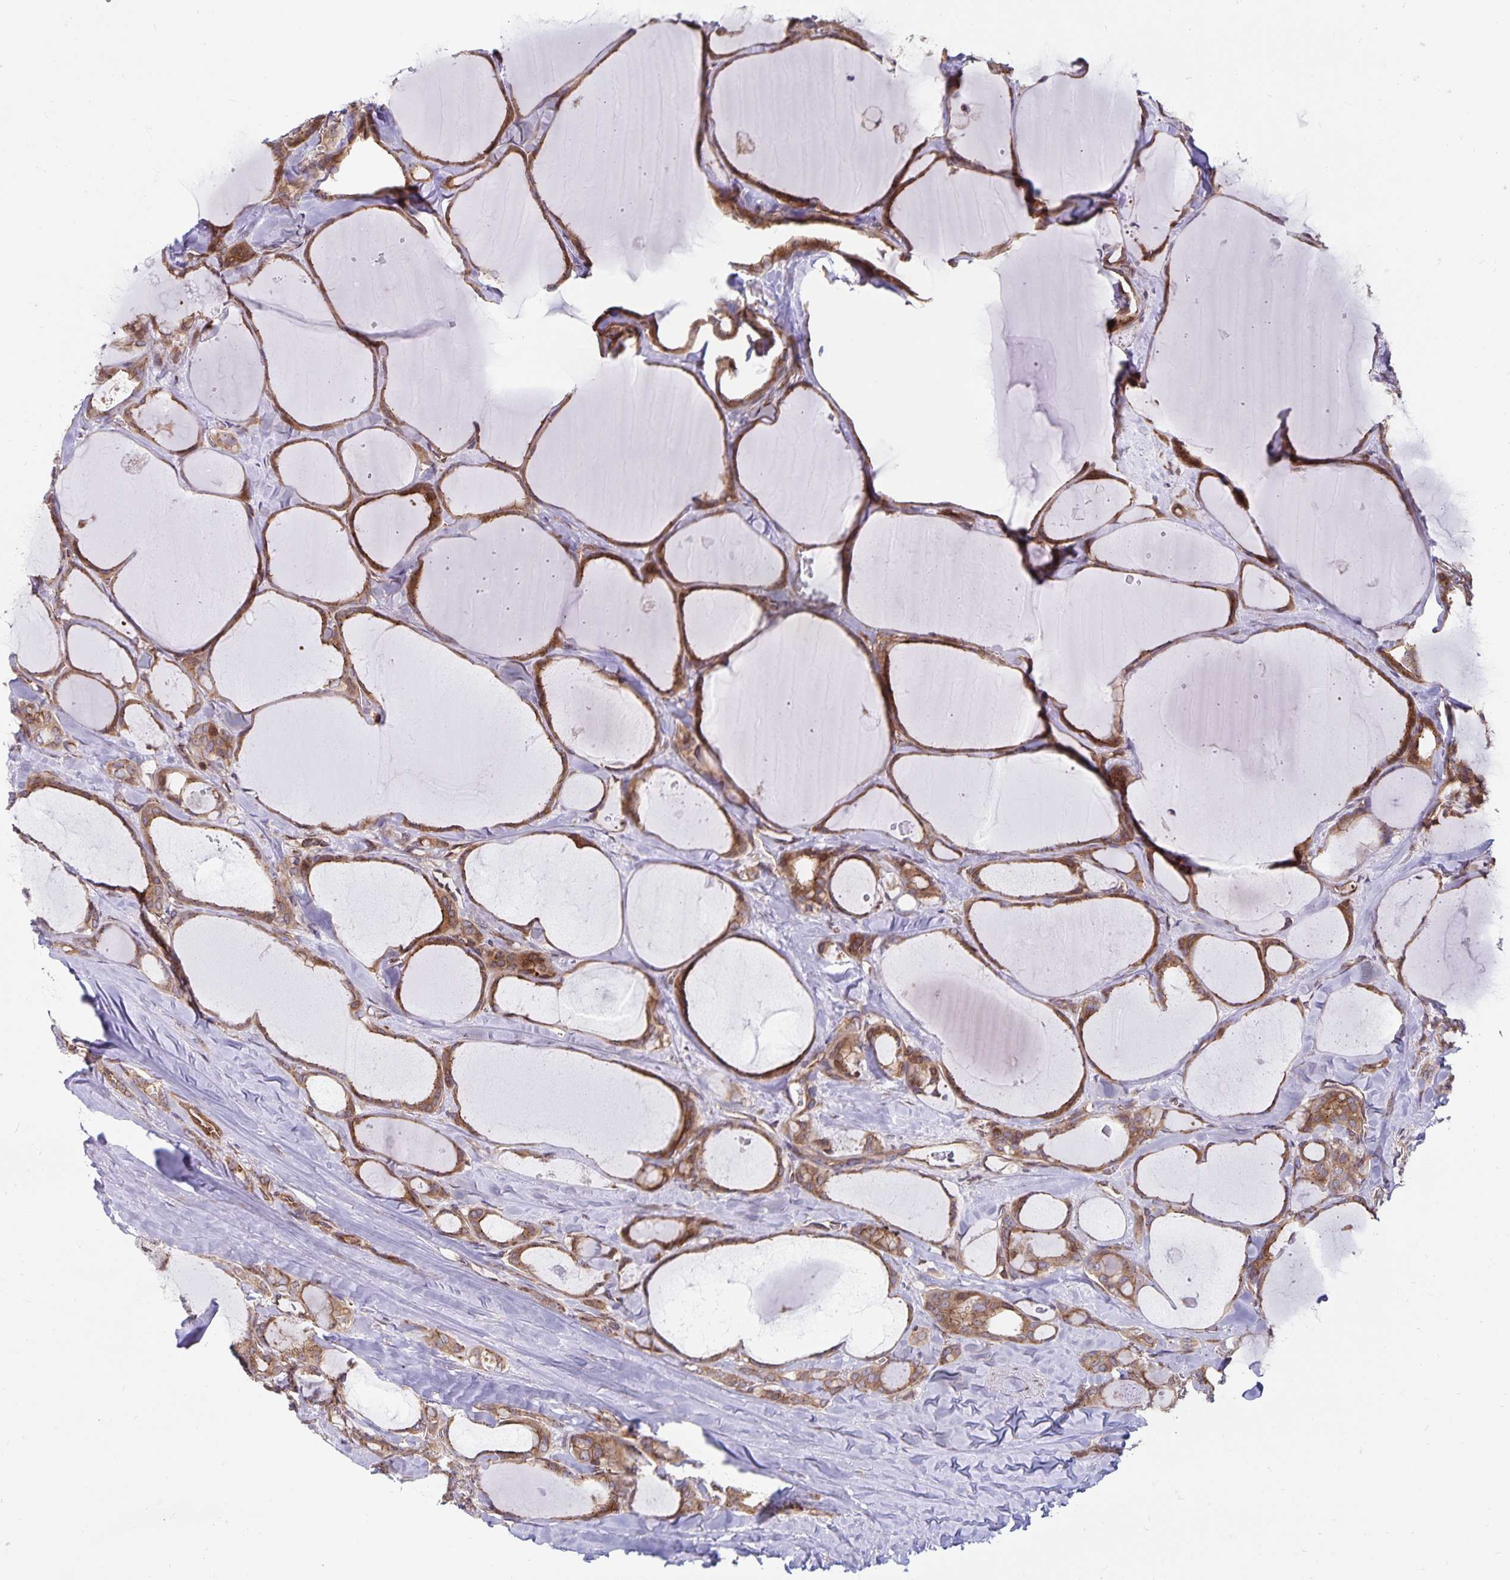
{"staining": {"intensity": "moderate", "quantity": ">75%", "location": "cytoplasmic/membranous"}, "tissue": "thyroid cancer", "cell_type": "Tumor cells", "image_type": "cancer", "snomed": [{"axis": "morphology", "description": "Papillary adenocarcinoma, NOS"}, {"axis": "topography", "description": "Thyroid gland"}], "caption": "A high-resolution micrograph shows immunohistochemistry staining of thyroid cancer (papillary adenocarcinoma), which displays moderate cytoplasmic/membranous expression in about >75% of tumor cells.", "gene": "SEC62", "patient": {"sex": "male", "age": 30}}